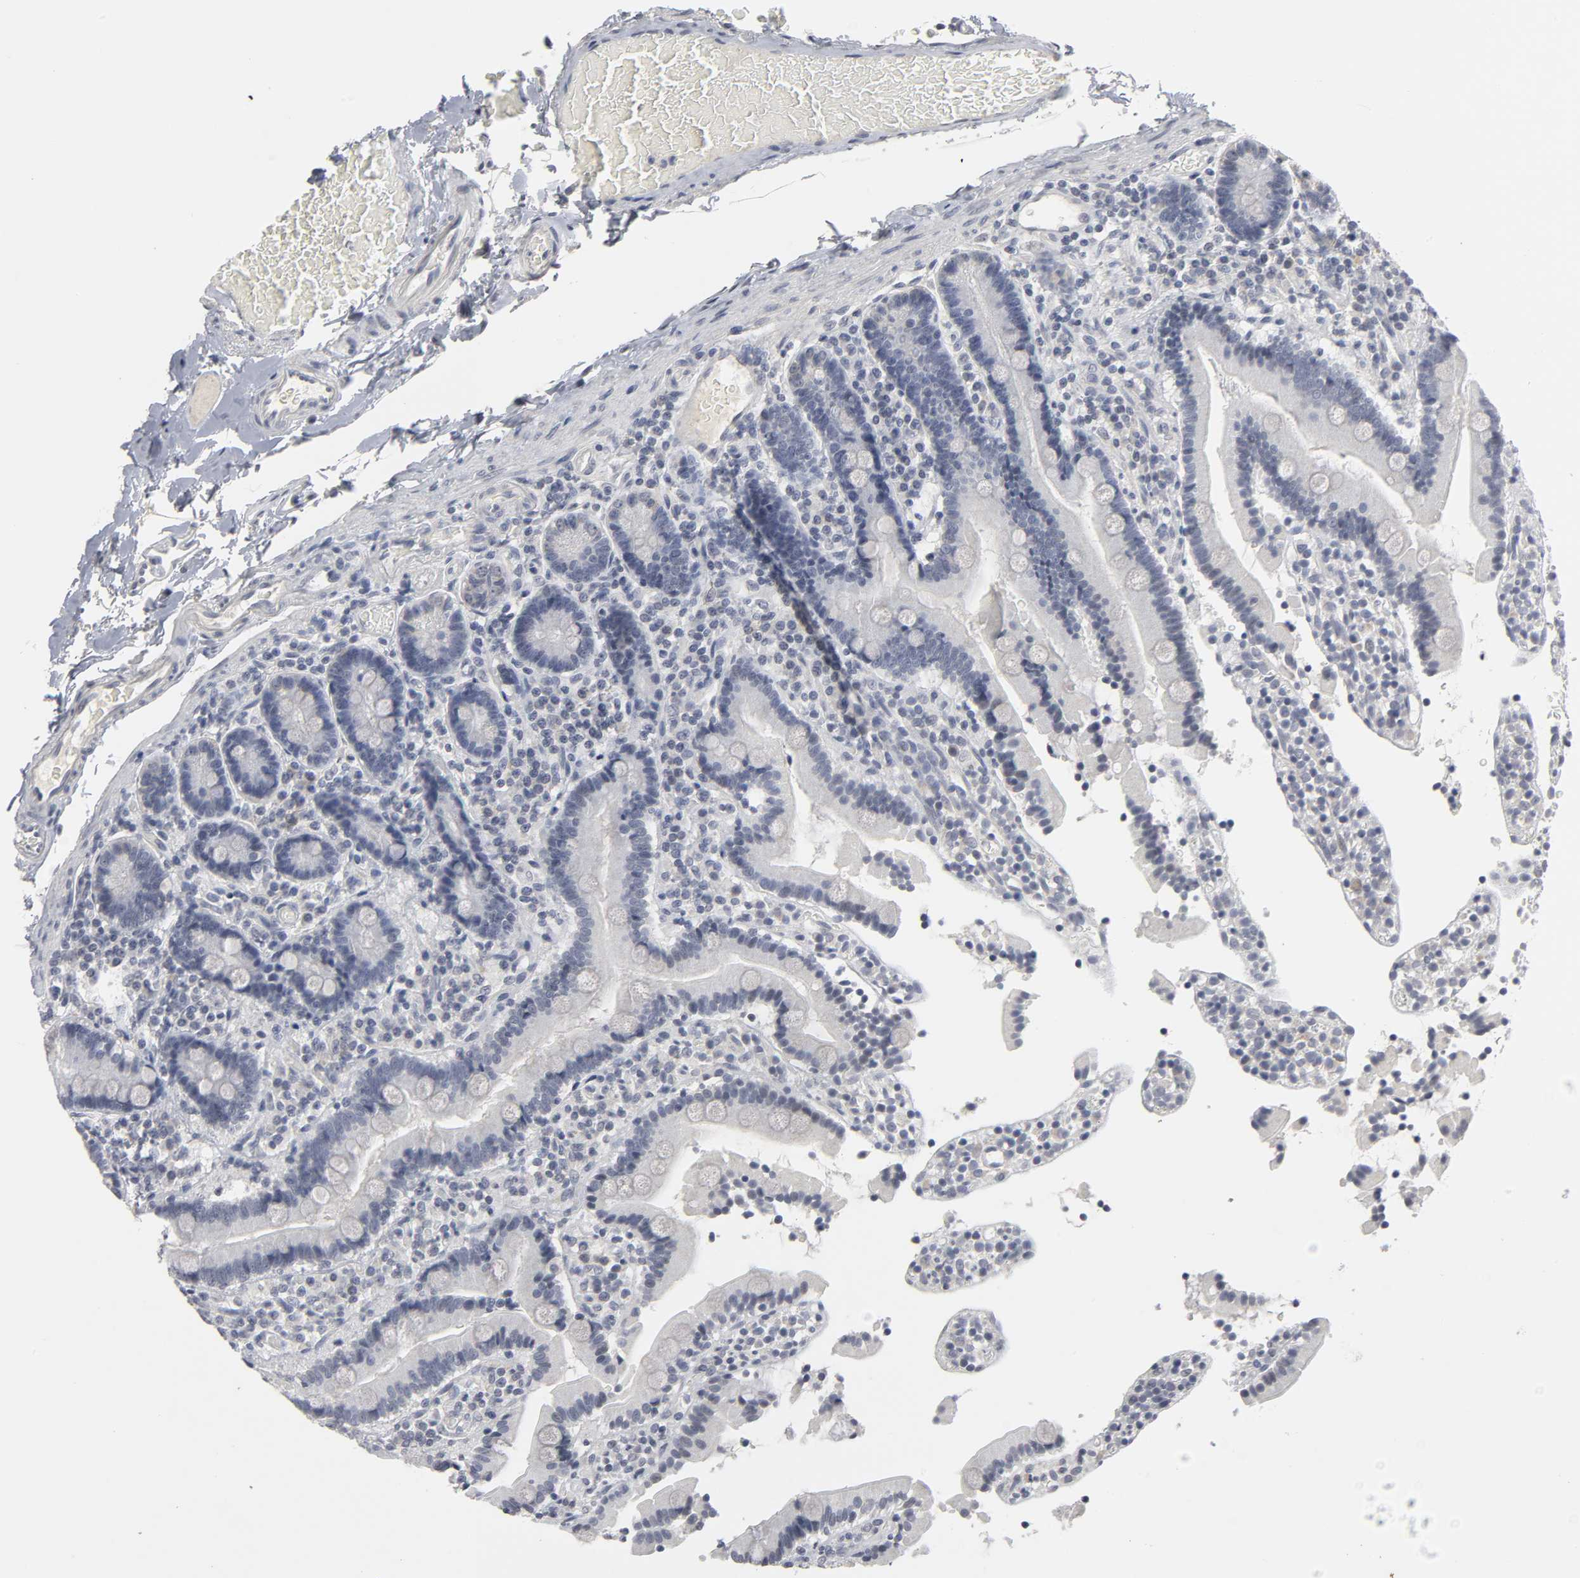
{"staining": {"intensity": "negative", "quantity": "none", "location": "none"}, "tissue": "duodenum", "cell_type": "Glandular cells", "image_type": "normal", "snomed": [{"axis": "morphology", "description": "Normal tissue, NOS"}, {"axis": "topography", "description": "Duodenum"}], "caption": "Immunohistochemical staining of benign human duodenum exhibits no significant positivity in glandular cells.", "gene": "TCAP", "patient": {"sex": "female", "age": 53}}